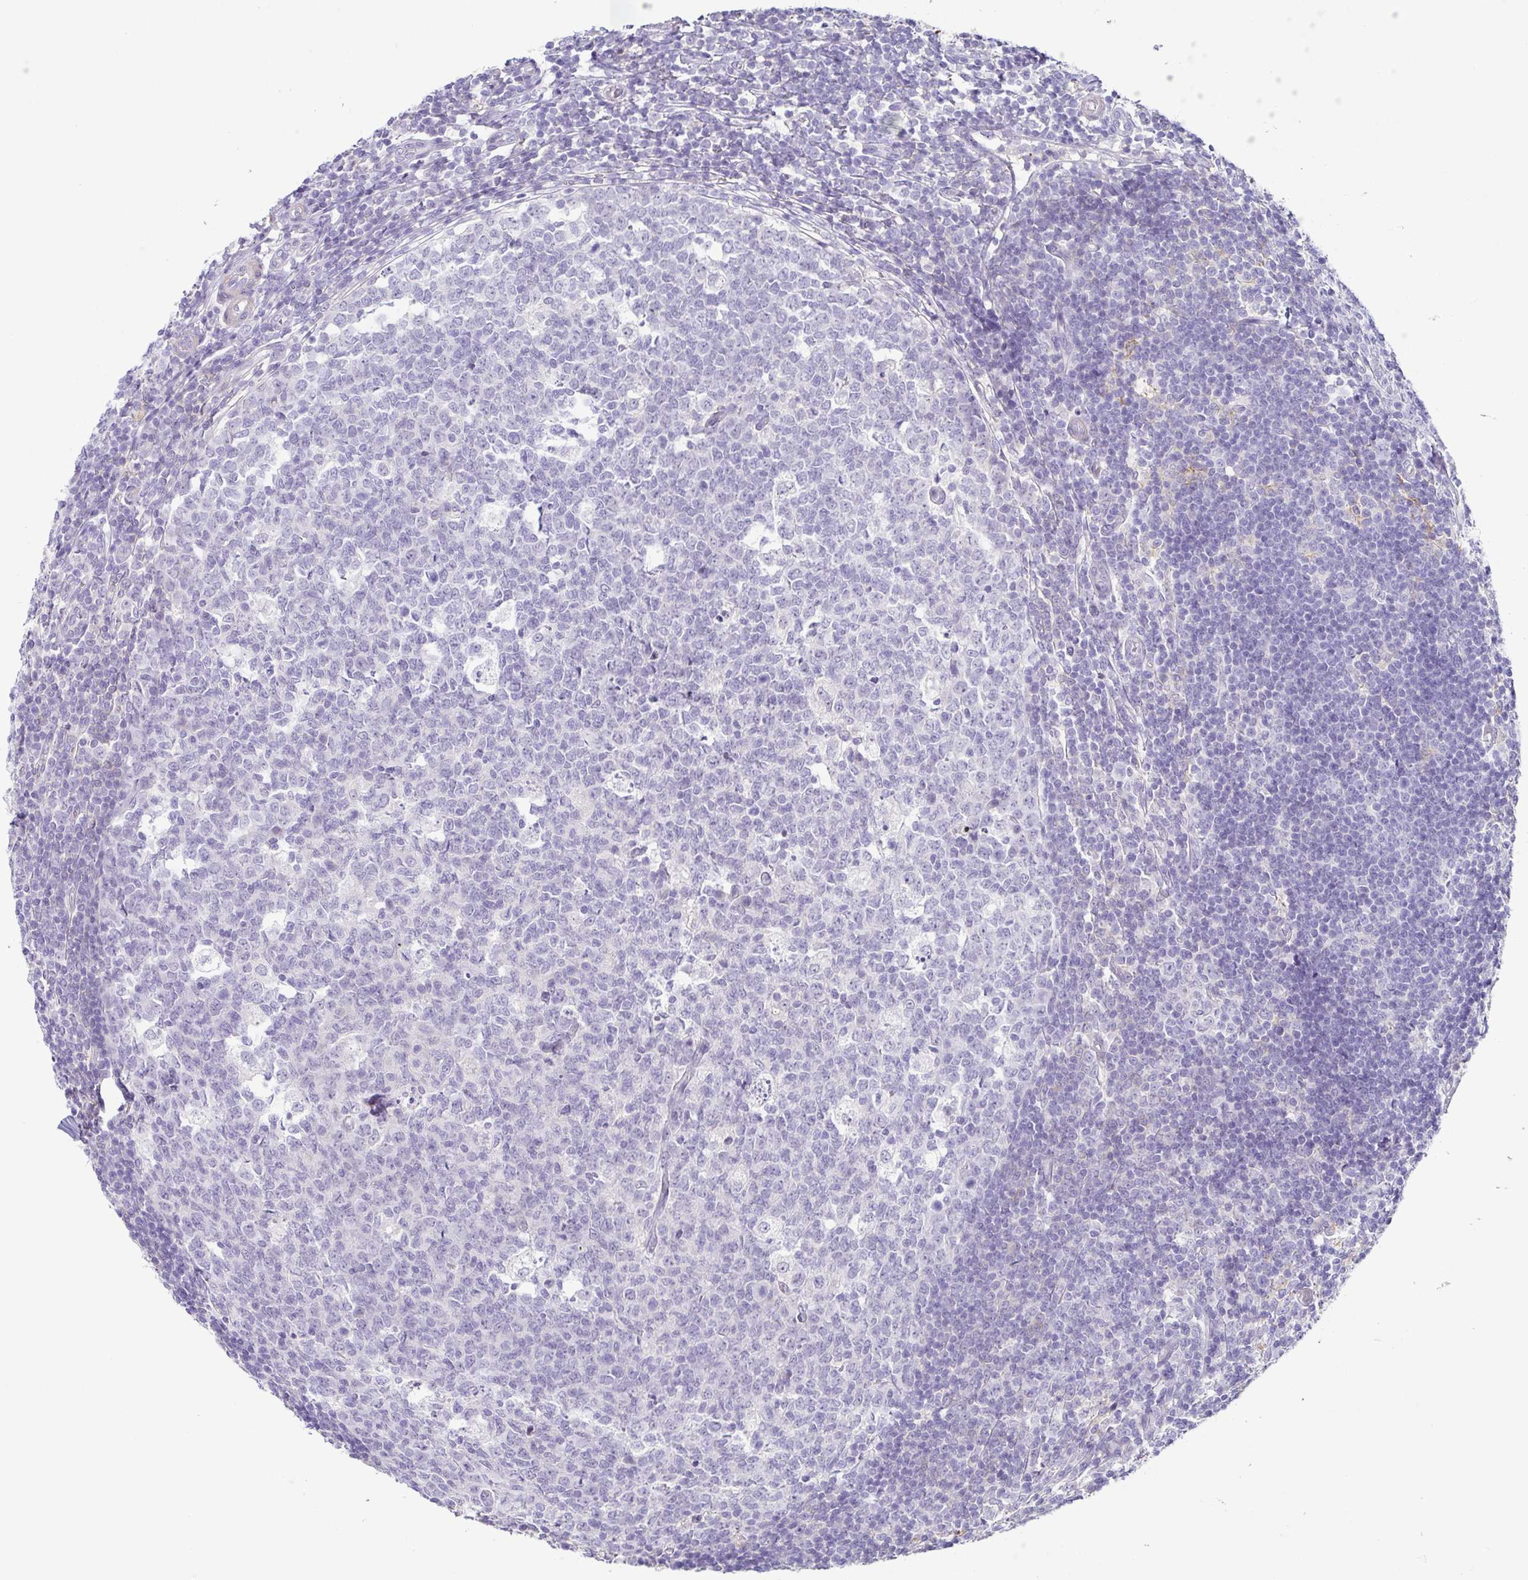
{"staining": {"intensity": "negative", "quantity": "none", "location": "none"}, "tissue": "appendix", "cell_type": "Glandular cells", "image_type": "normal", "snomed": [{"axis": "morphology", "description": "Normal tissue, NOS"}, {"axis": "topography", "description": "Appendix"}], "caption": "Normal appendix was stained to show a protein in brown. There is no significant positivity in glandular cells. (DAB immunohistochemistry visualized using brightfield microscopy, high magnification).", "gene": "TERT", "patient": {"sex": "male", "age": 18}}